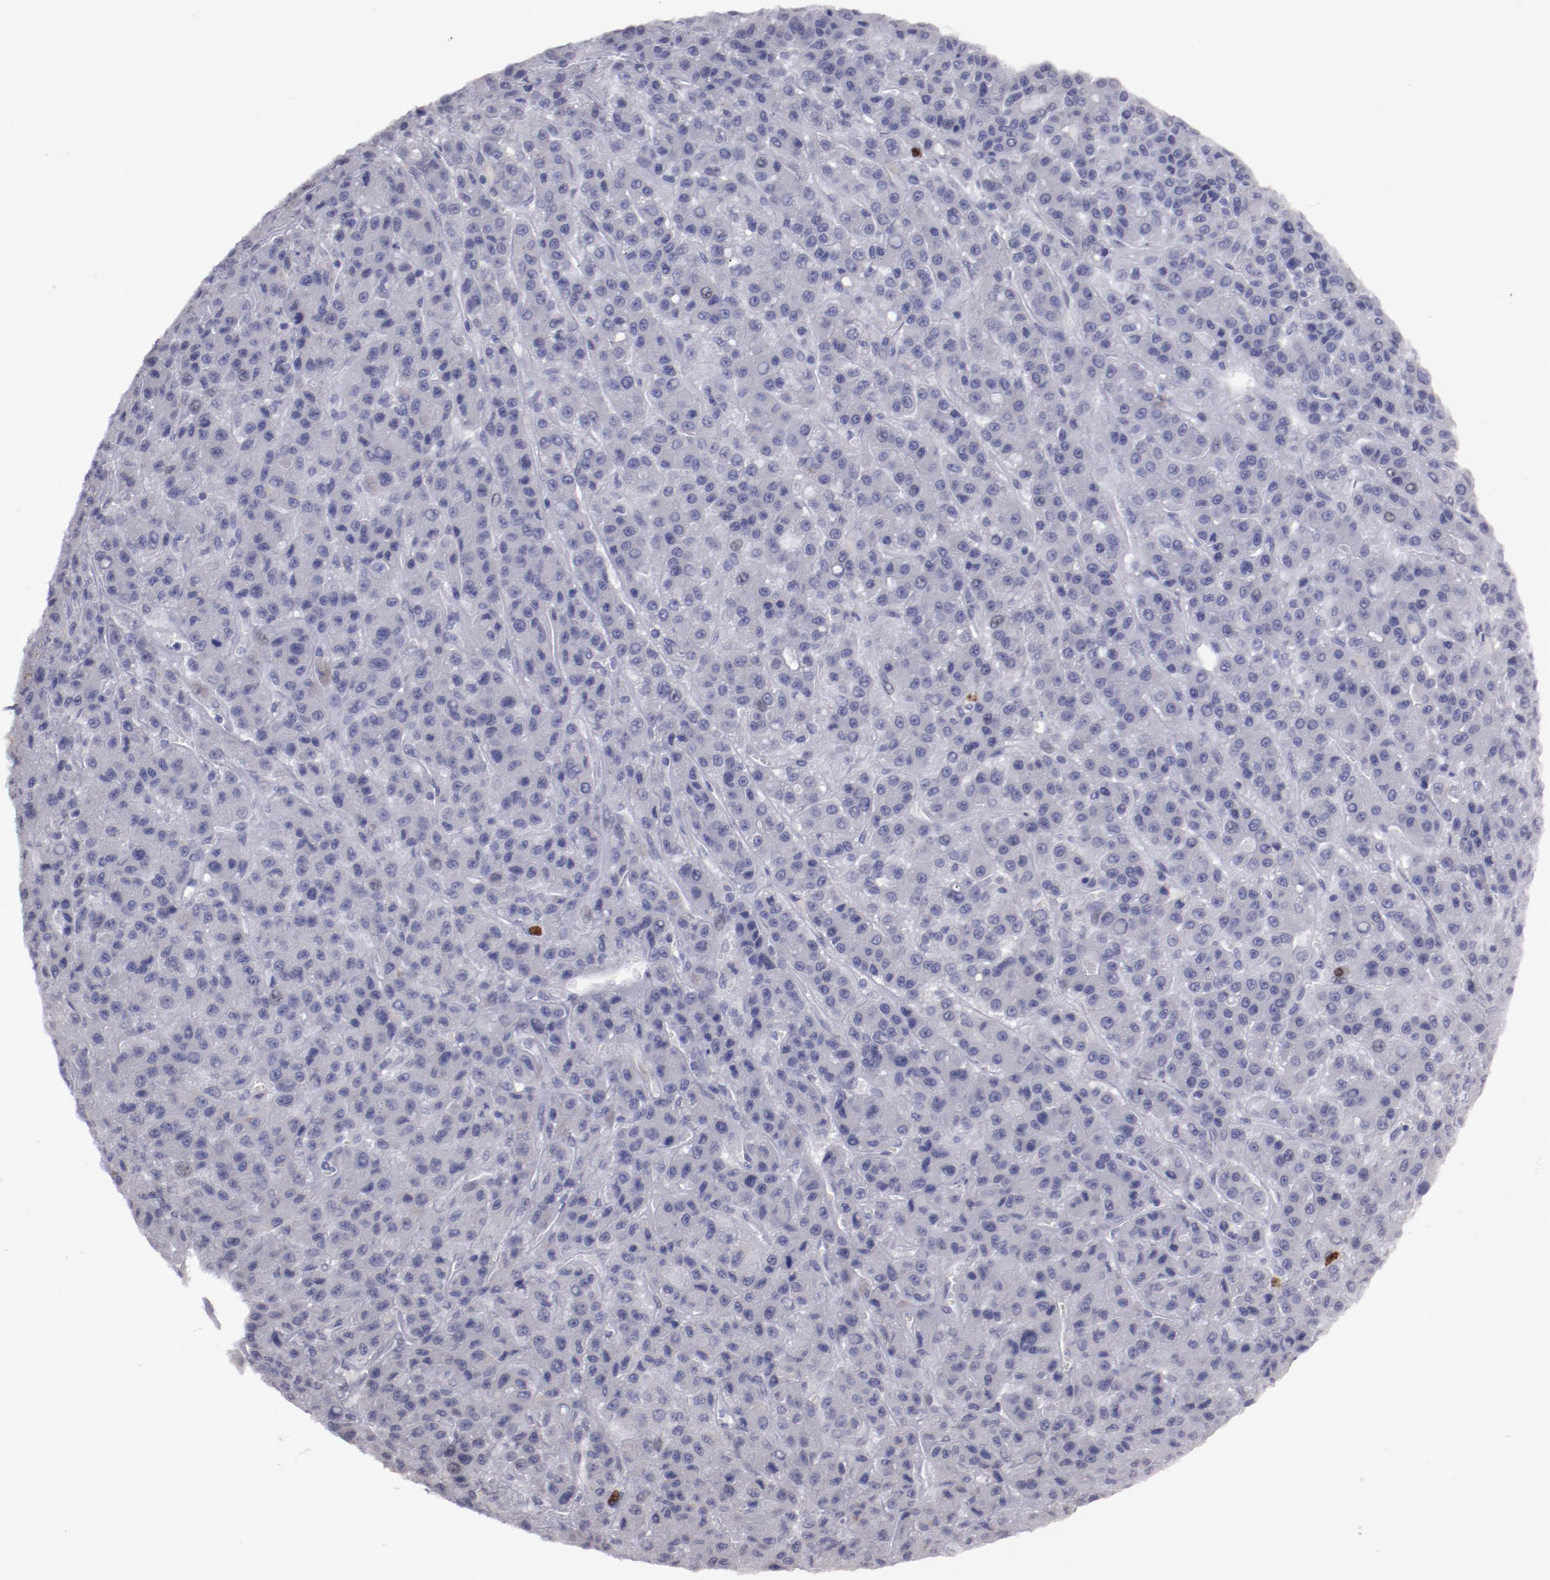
{"staining": {"intensity": "negative", "quantity": "none", "location": "none"}, "tissue": "liver cancer", "cell_type": "Tumor cells", "image_type": "cancer", "snomed": [{"axis": "morphology", "description": "Carcinoma, Hepatocellular, NOS"}, {"axis": "topography", "description": "Liver"}], "caption": "Liver cancer stained for a protein using immunohistochemistry reveals no positivity tumor cells.", "gene": "IRF4", "patient": {"sex": "male", "age": 70}}